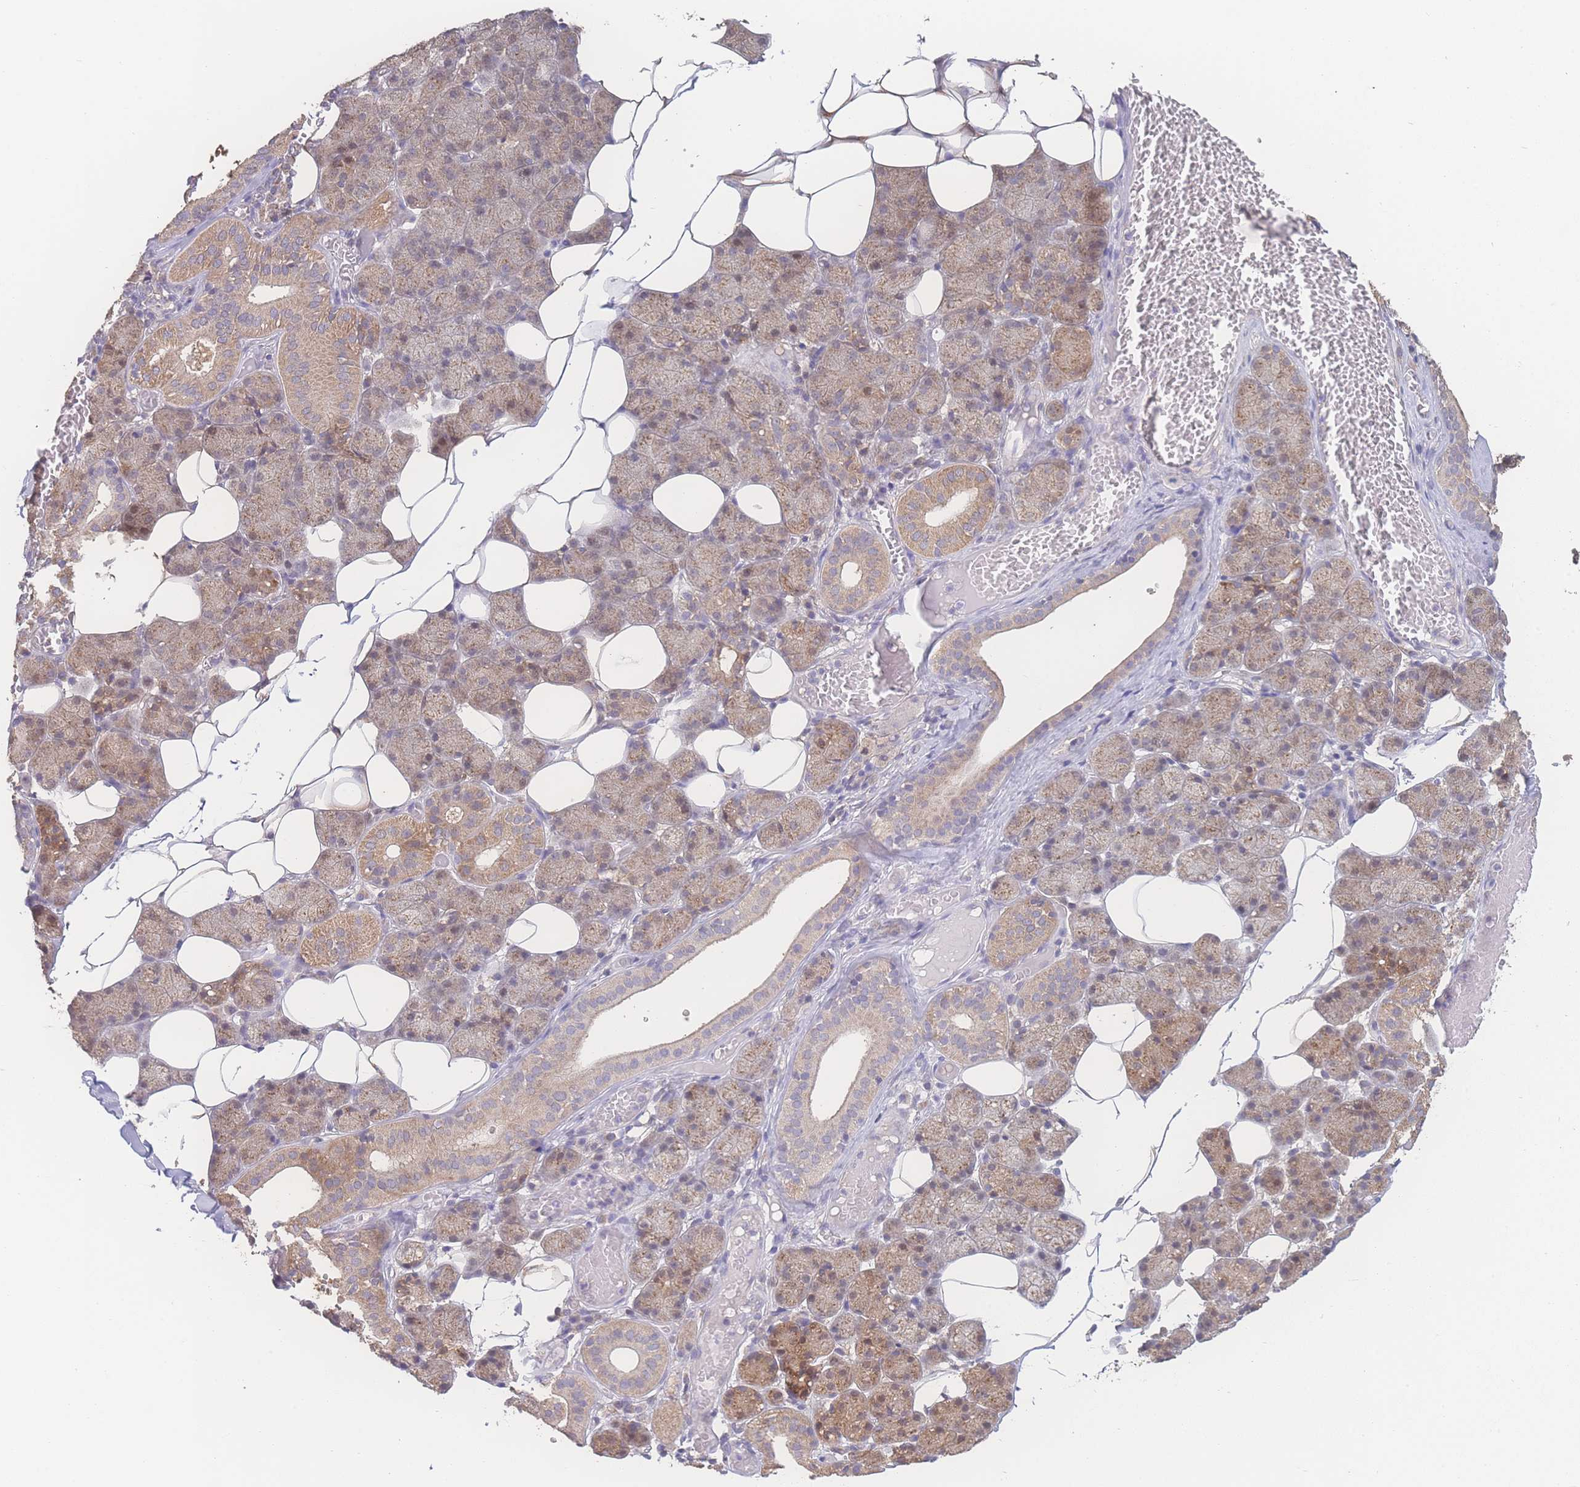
{"staining": {"intensity": "moderate", "quantity": "25%-75%", "location": "cytoplasmic/membranous"}, "tissue": "salivary gland", "cell_type": "Glandular cells", "image_type": "normal", "snomed": [{"axis": "morphology", "description": "Normal tissue, NOS"}, {"axis": "topography", "description": "Salivary gland"}], "caption": "DAB (3,3'-diaminobenzidine) immunohistochemical staining of unremarkable human salivary gland exhibits moderate cytoplasmic/membranous protein expression in about 25%-75% of glandular cells.", "gene": "GIPR", "patient": {"sex": "female", "age": 33}}